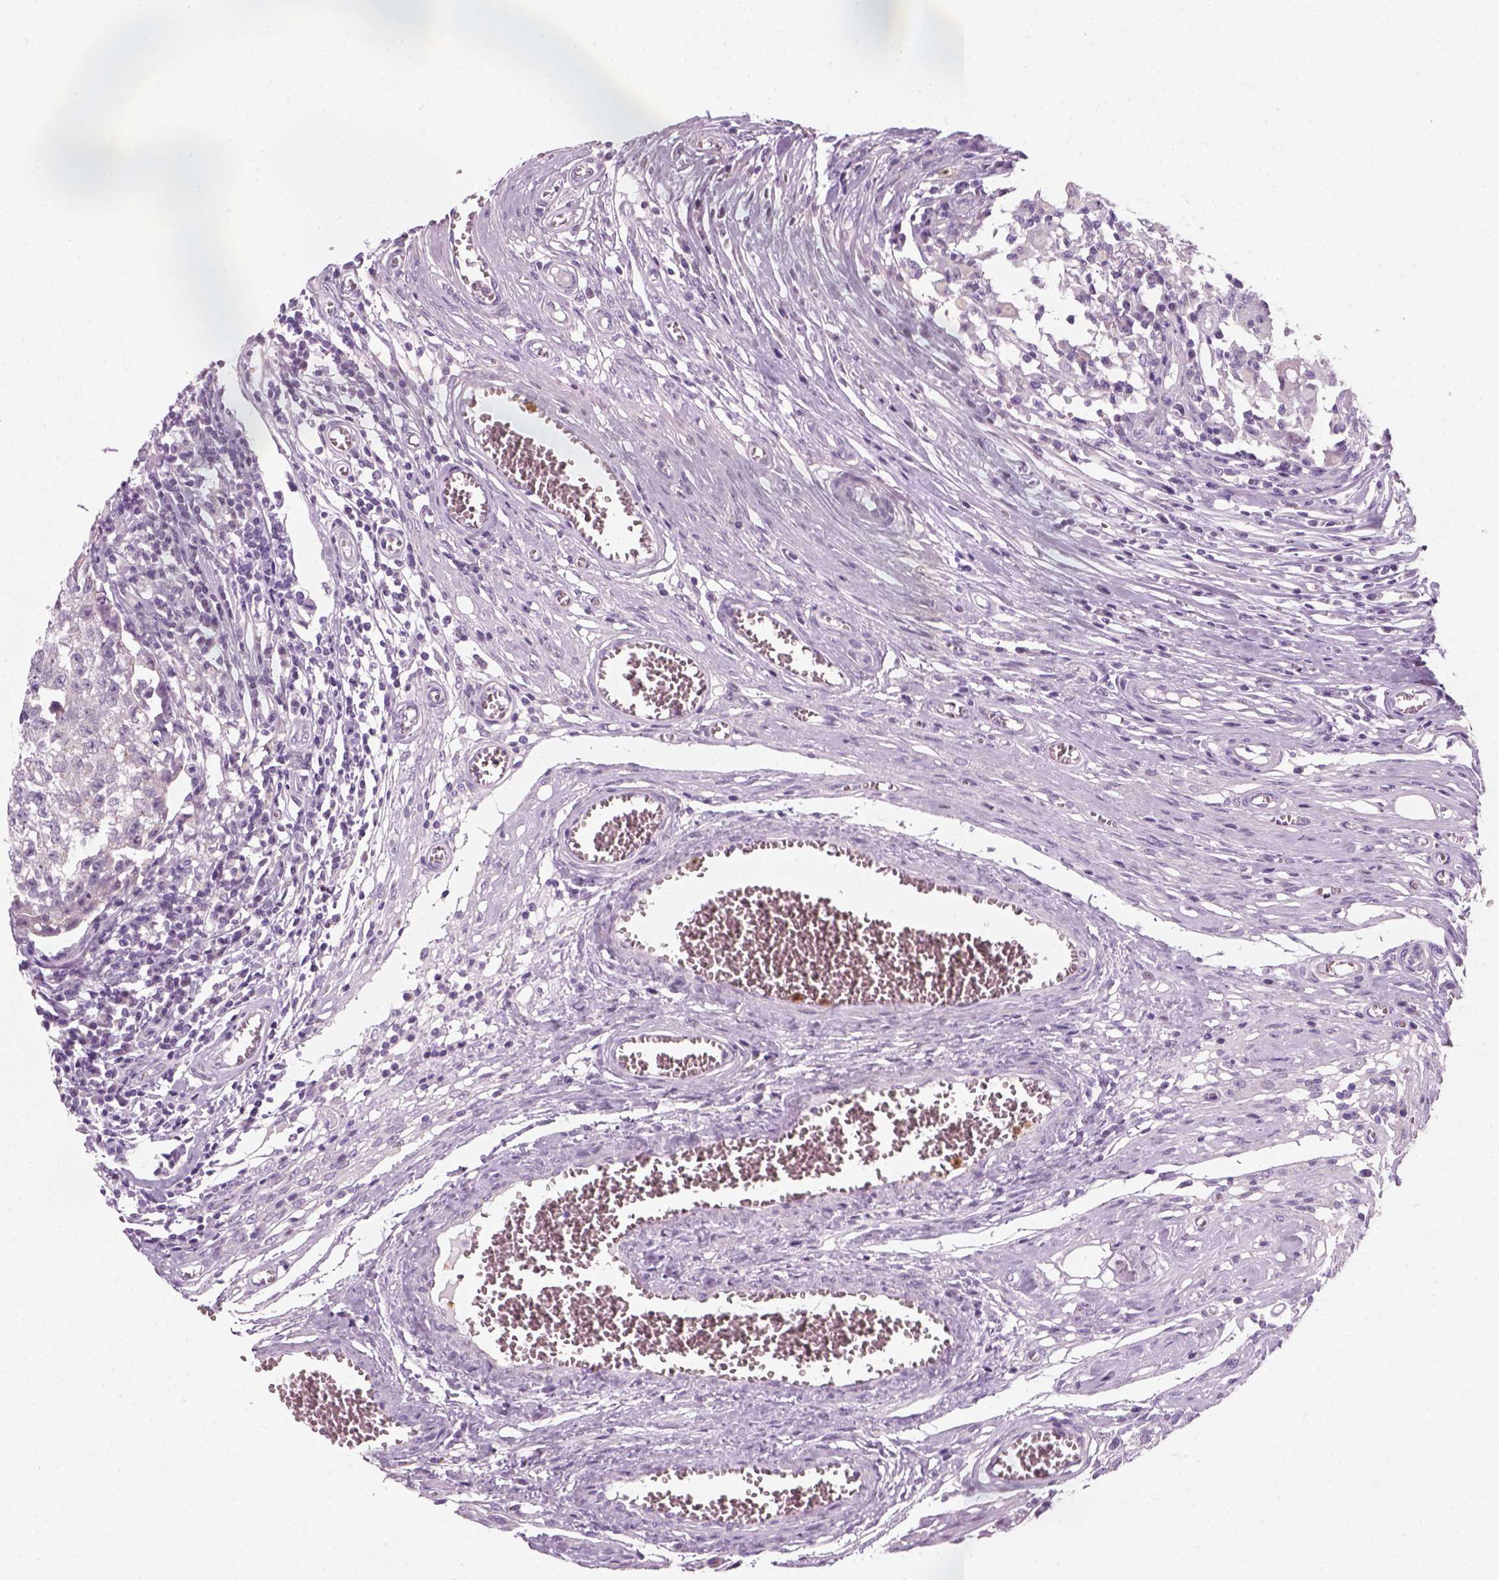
{"staining": {"intensity": "negative", "quantity": "none", "location": "none"}, "tissue": "testis cancer", "cell_type": "Tumor cells", "image_type": "cancer", "snomed": [{"axis": "morphology", "description": "Carcinoma, Embryonal, NOS"}, {"axis": "topography", "description": "Testis"}], "caption": "DAB (3,3'-diaminobenzidine) immunohistochemical staining of testis embryonal carcinoma demonstrates no significant positivity in tumor cells.", "gene": "IL4", "patient": {"sex": "male", "age": 36}}